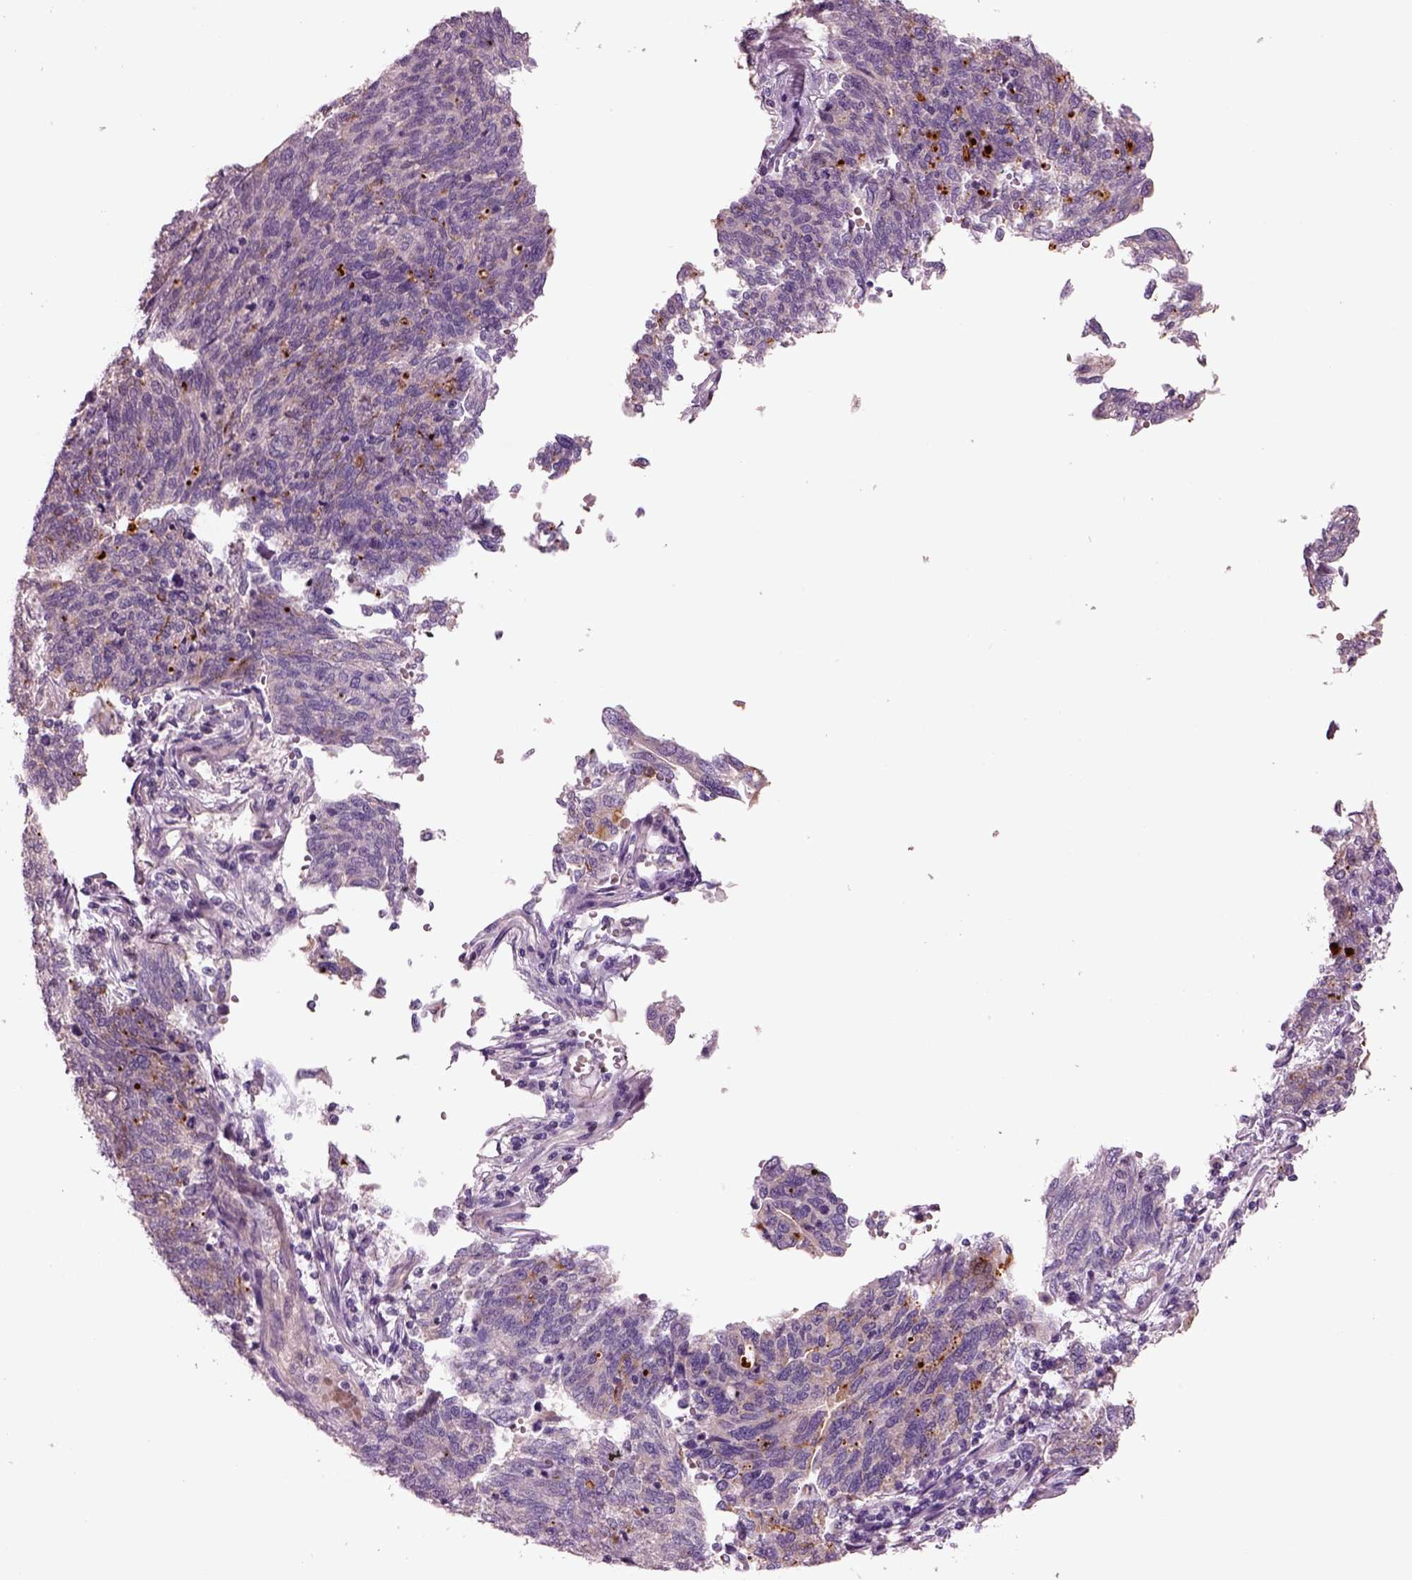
{"staining": {"intensity": "negative", "quantity": "none", "location": "none"}, "tissue": "ovarian cancer", "cell_type": "Tumor cells", "image_type": "cancer", "snomed": [{"axis": "morphology", "description": "Carcinoma, endometroid"}, {"axis": "topography", "description": "Ovary"}], "caption": "Ovarian cancer stained for a protein using immunohistochemistry (IHC) exhibits no positivity tumor cells.", "gene": "DUOXA2", "patient": {"sex": "female", "age": 58}}